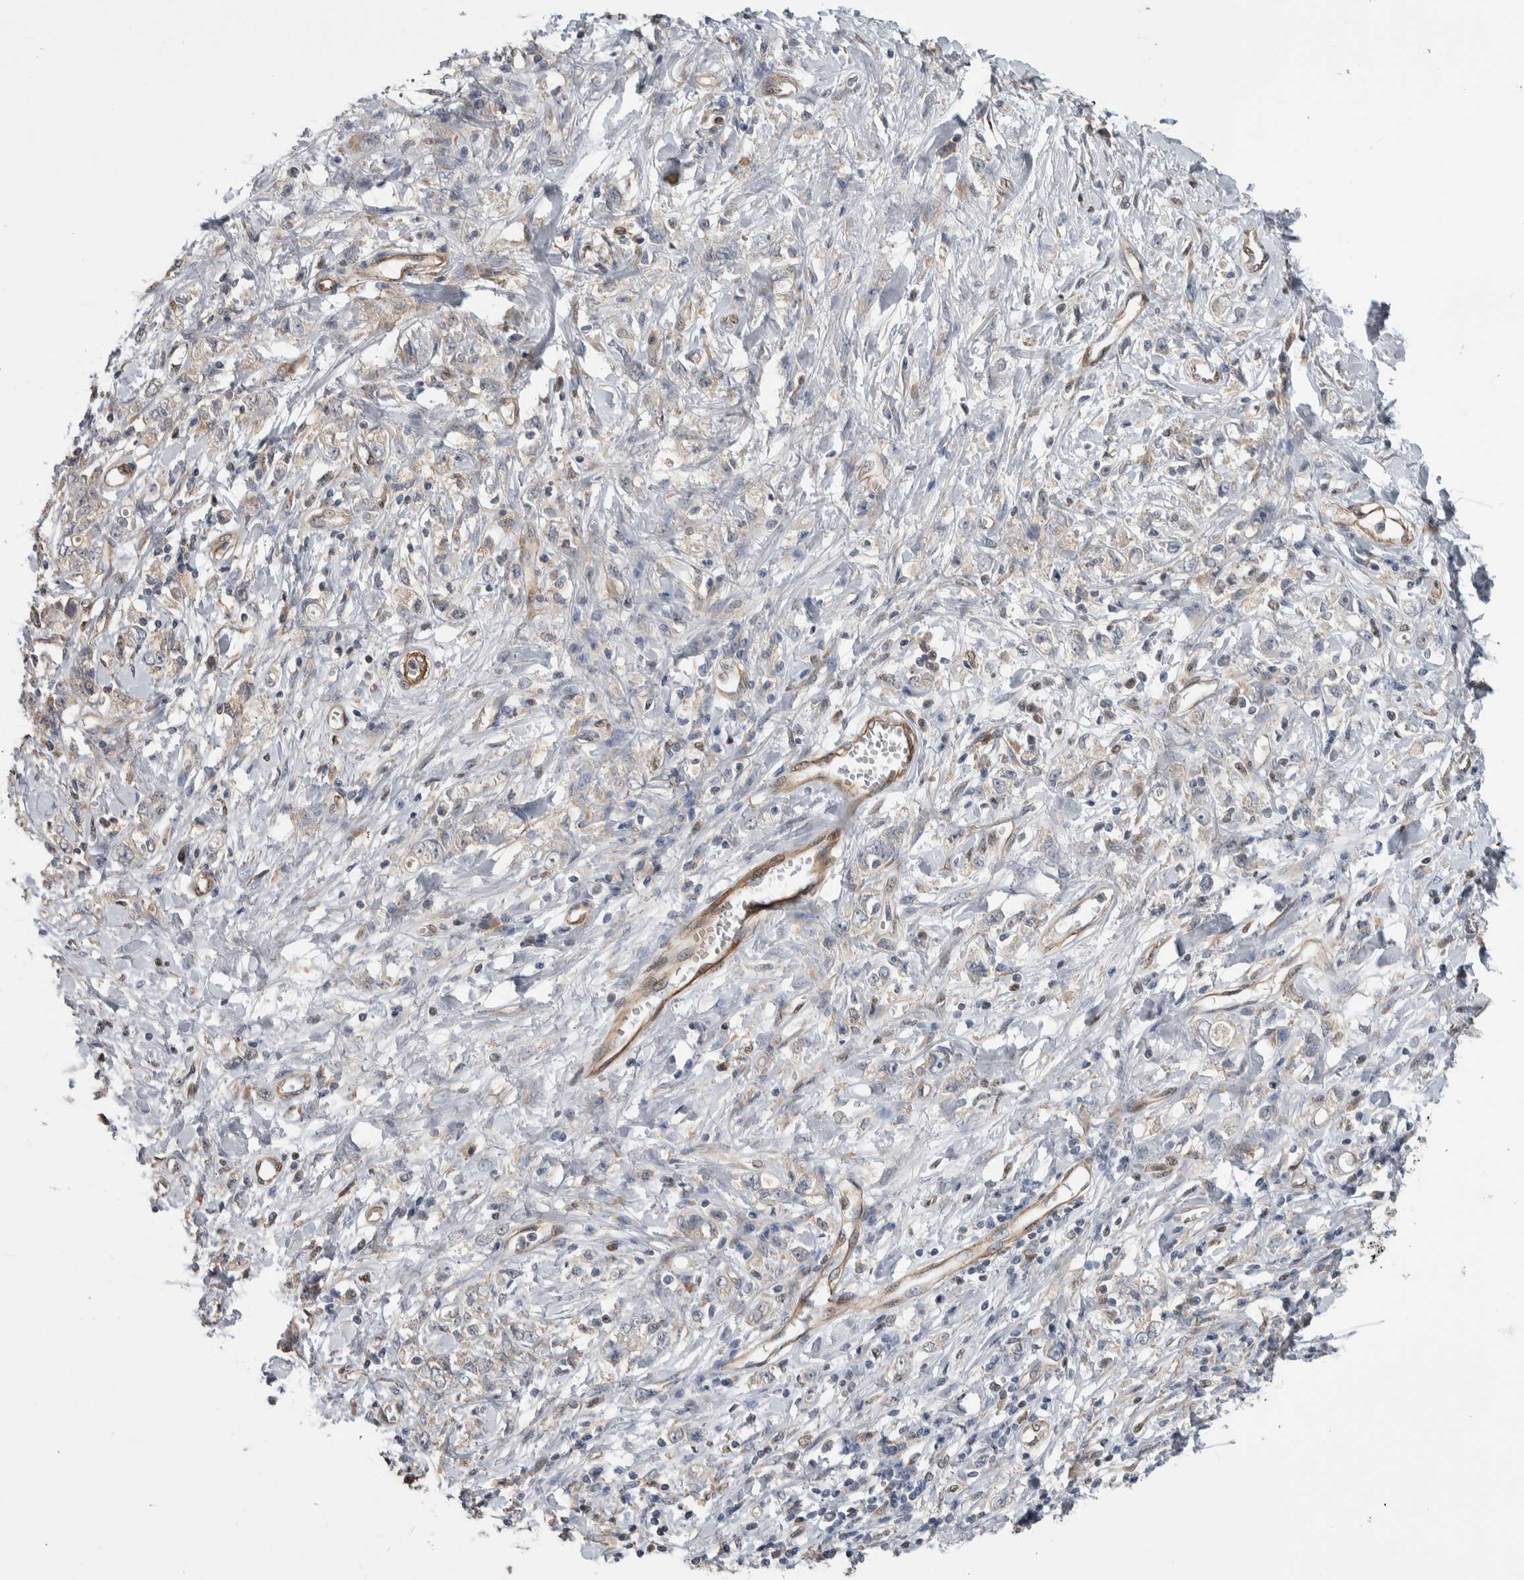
{"staining": {"intensity": "negative", "quantity": "none", "location": "none"}, "tissue": "stomach cancer", "cell_type": "Tumor cells", "image_type": "cancer", "snomed": [{"axis": "morphology", "description": "Adenocarcinoma, NOS"}, {"axis": "topography", "description": "Stomach"}], "caption": "Human stomach cancer (adenocarcinoma) stained for a protein using immunohistochemistry (IHC) reveals no expression in tumor cells.", "gene": "PRDM4", "patient": {"sex": "female", "age": 76}}